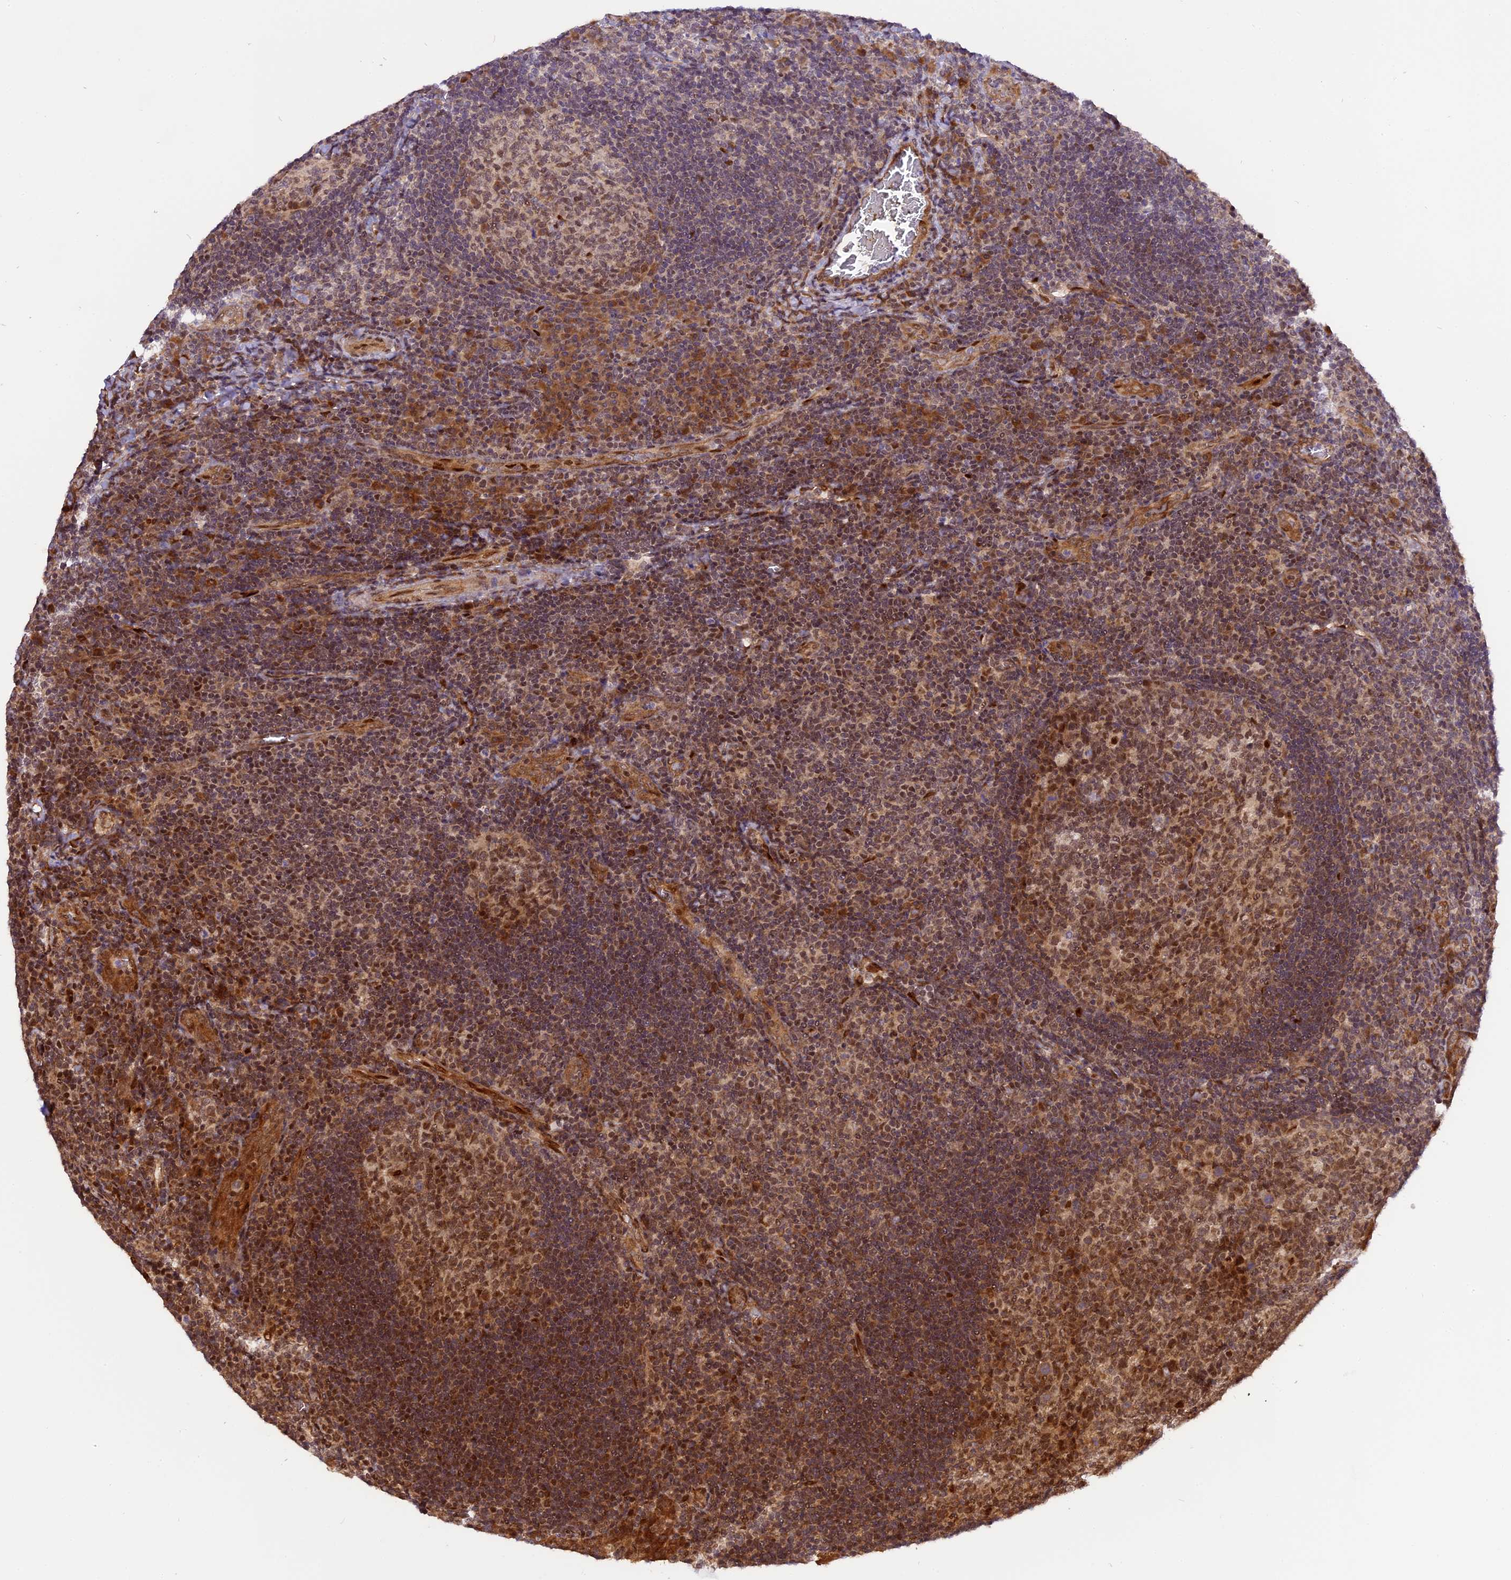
{"staining": {"intensity": "moderate", "quantity": "25%-75%", "location": "cytoplasmic/membranous,nuclear"}, "tissue": "tonsil", "cell_type": "Germinal center cells", "image_type": "normal", "snomed": [{"axis": "morphology", "description": "Normal tissue, NOS"}, {"axis": "topography", "description": "Tonsil"}], "caption": "Protein expression analysis of unremarkable human tonsil reveals moderate cytoplasmic/membranous,nuclear positivity in about 25%-75% of germinal center cells. The staining was performed using DAB, with brown indicating positive protein expression. Nuclei are stained blue with hematoxylin.", "gene": "MICALL1", "patient": {"sex": "male", "age": 17}}